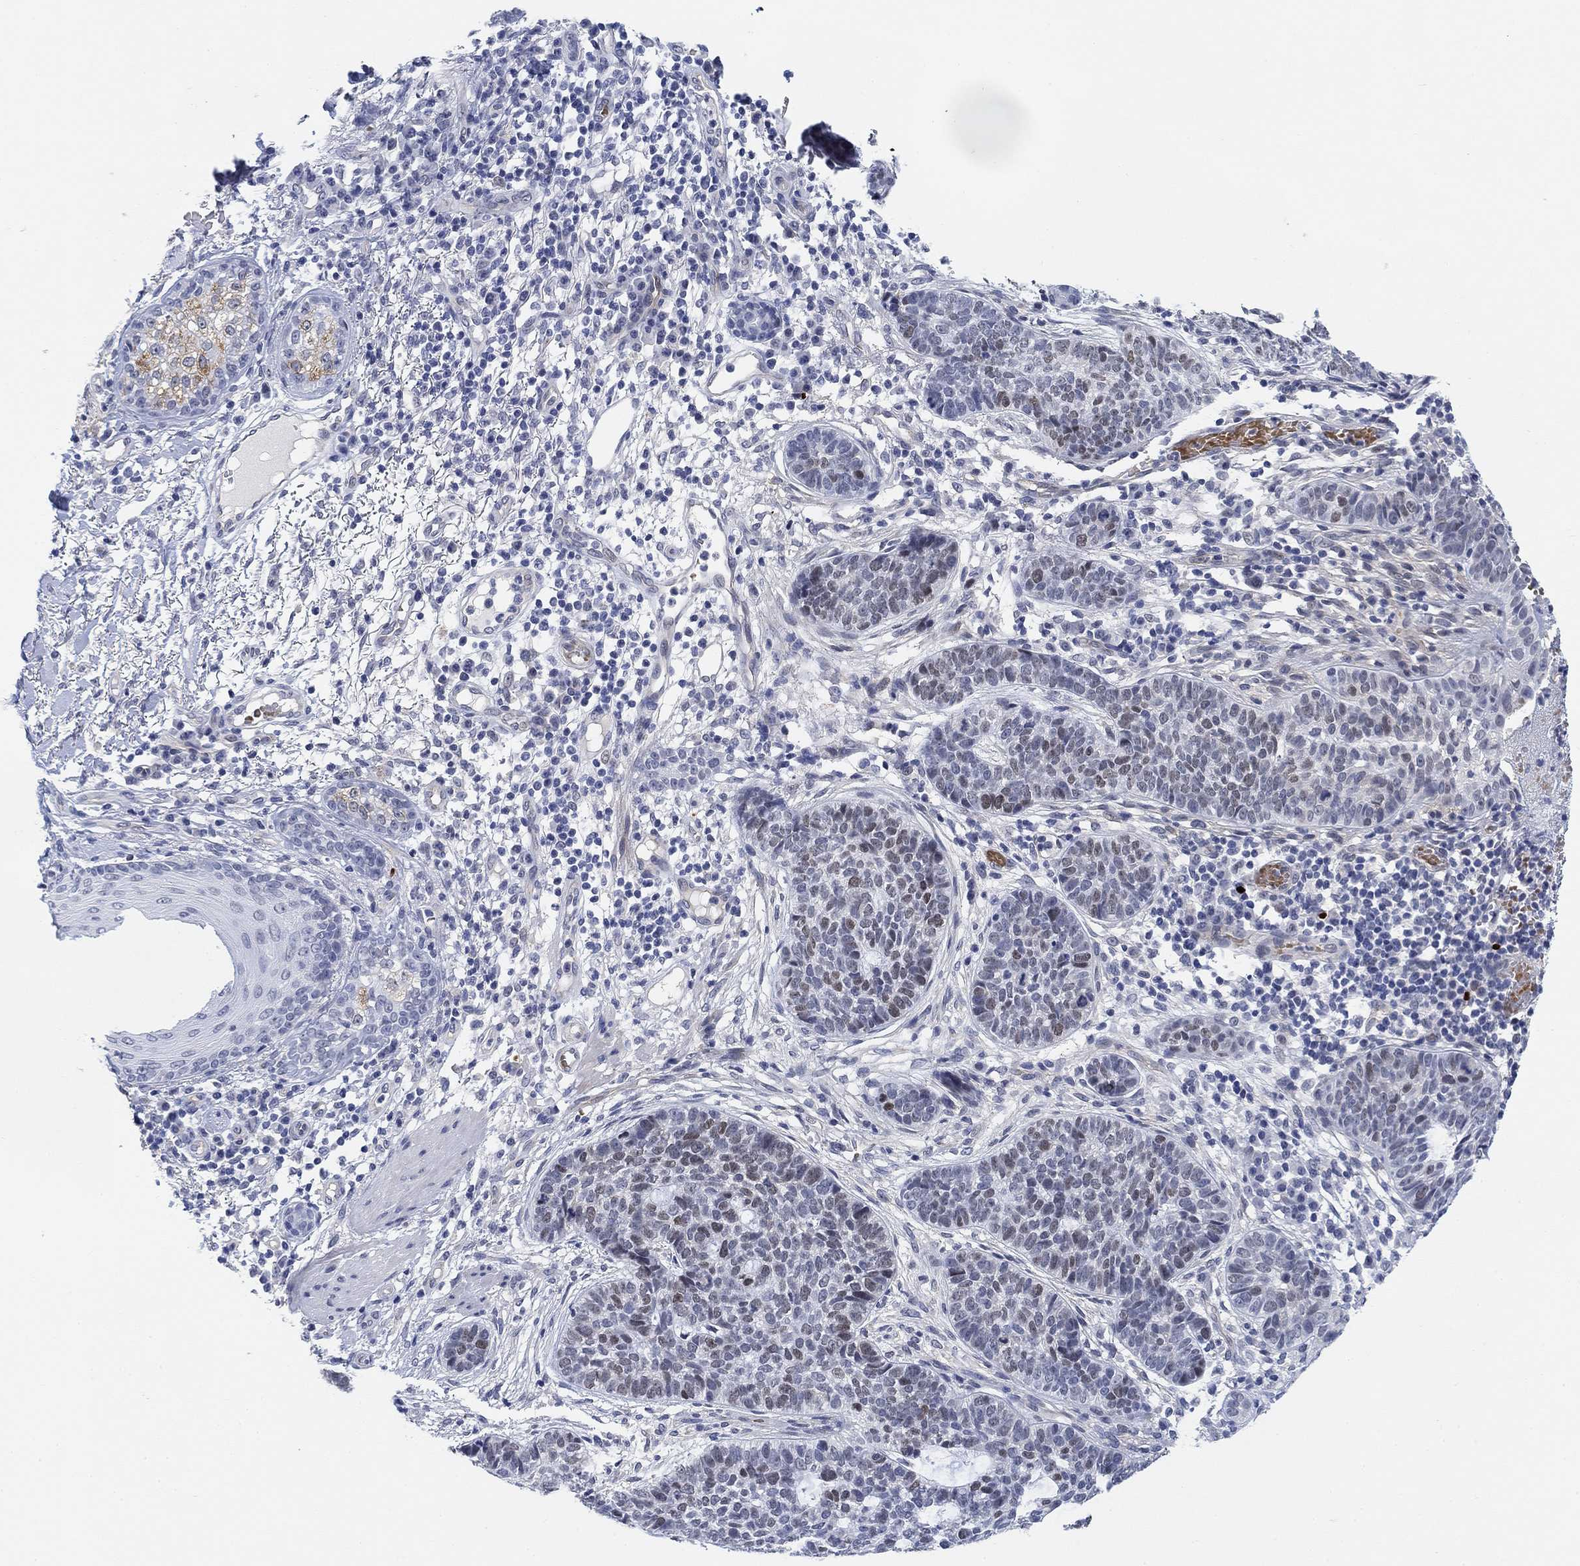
{"staining": {"intensity": "moderate", "quantity": "<25%", "location": "nuclear"}, "tissue": "skin cancer", "cell_type": "Tumor cells", "image_type": "cancer", "snomed": [{"axis": "morphology", "description": "Squamous cell carcinoma, NOS"}, {"axis": "topography", "description": "Skin"}], "caption": "IHC (DAB) staining of skin cancer (squamous cell carcinoma) reveals moderate nuclear protein expression in about <25% of tumor cells.", "gene": "PAX6", "patient": {"sex": "male", "age": 88}}